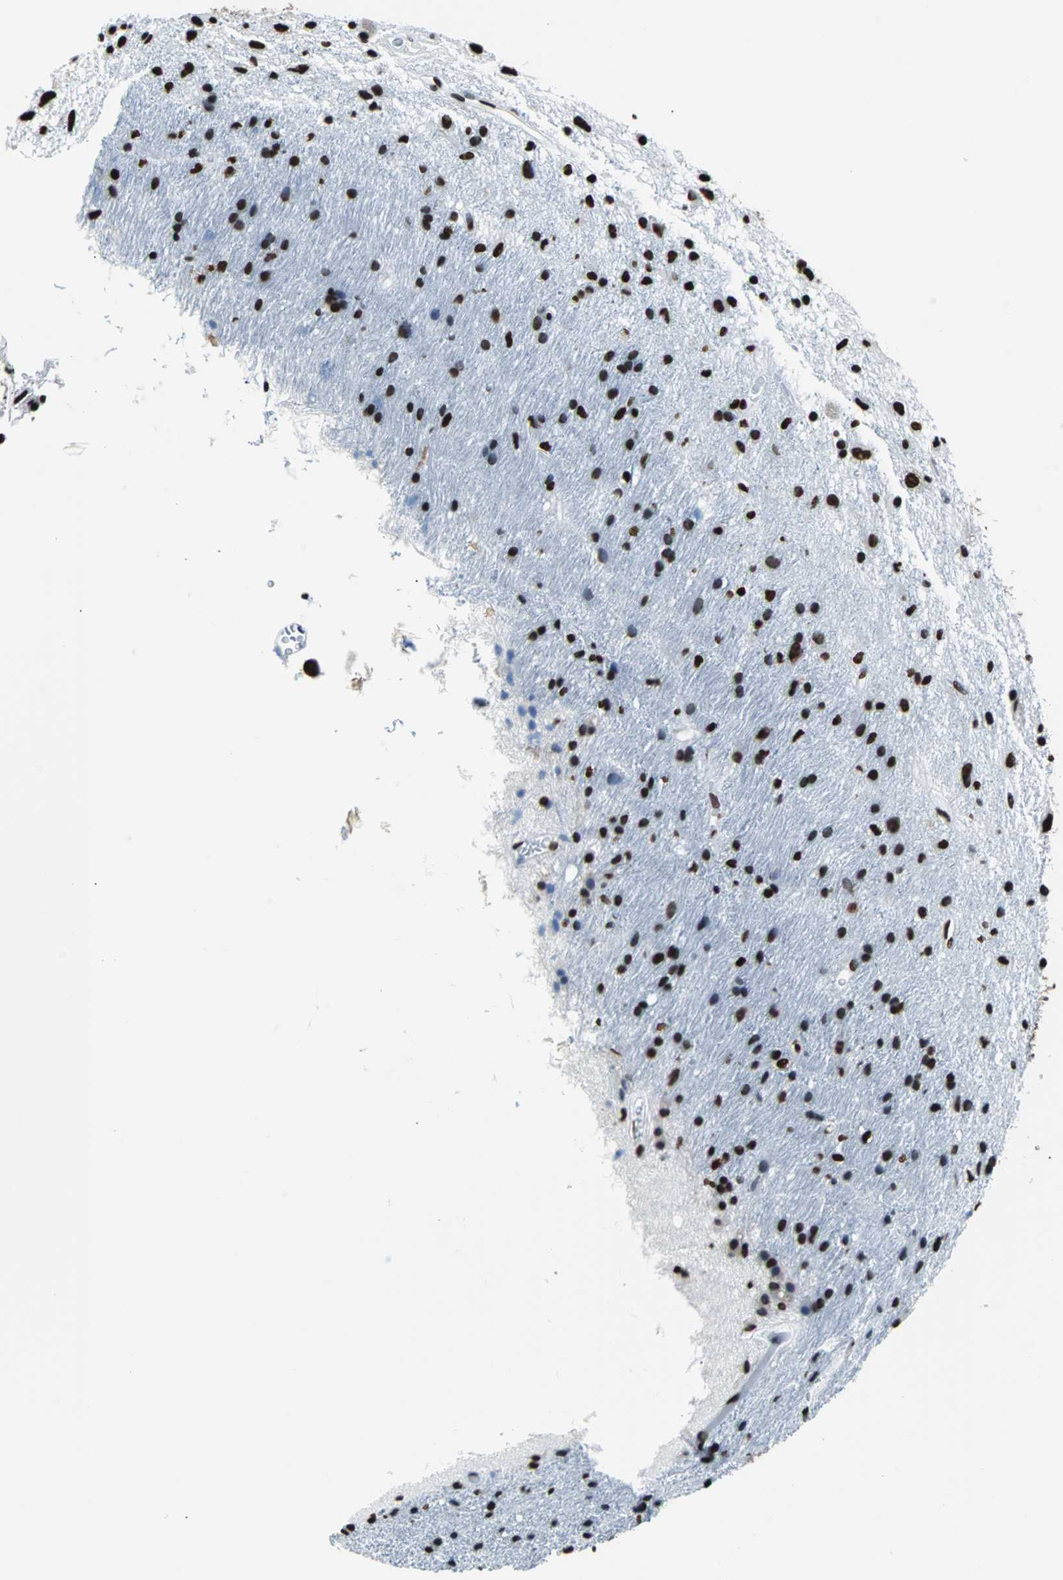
{"staining": {"intensity": "strong", "quantity": ">75%", "location": "nuclear"}, "tissue": "glioma", "cell_type": "Tumor cells", "image_type": "cancer", "snomed": [{"axis": "morphology", "description": "Glioma, malignant, Low grade"}, {"axis": "topography", "description": "Brain"}], "caption": "A high-resolution photomicrograph shows IHC staining of glioma, which demonstrates strong nuclear staining in approximately >75% of tumor cells.", "gene": "FUBP1", "patient": {"sex": "male", "age": 77}}